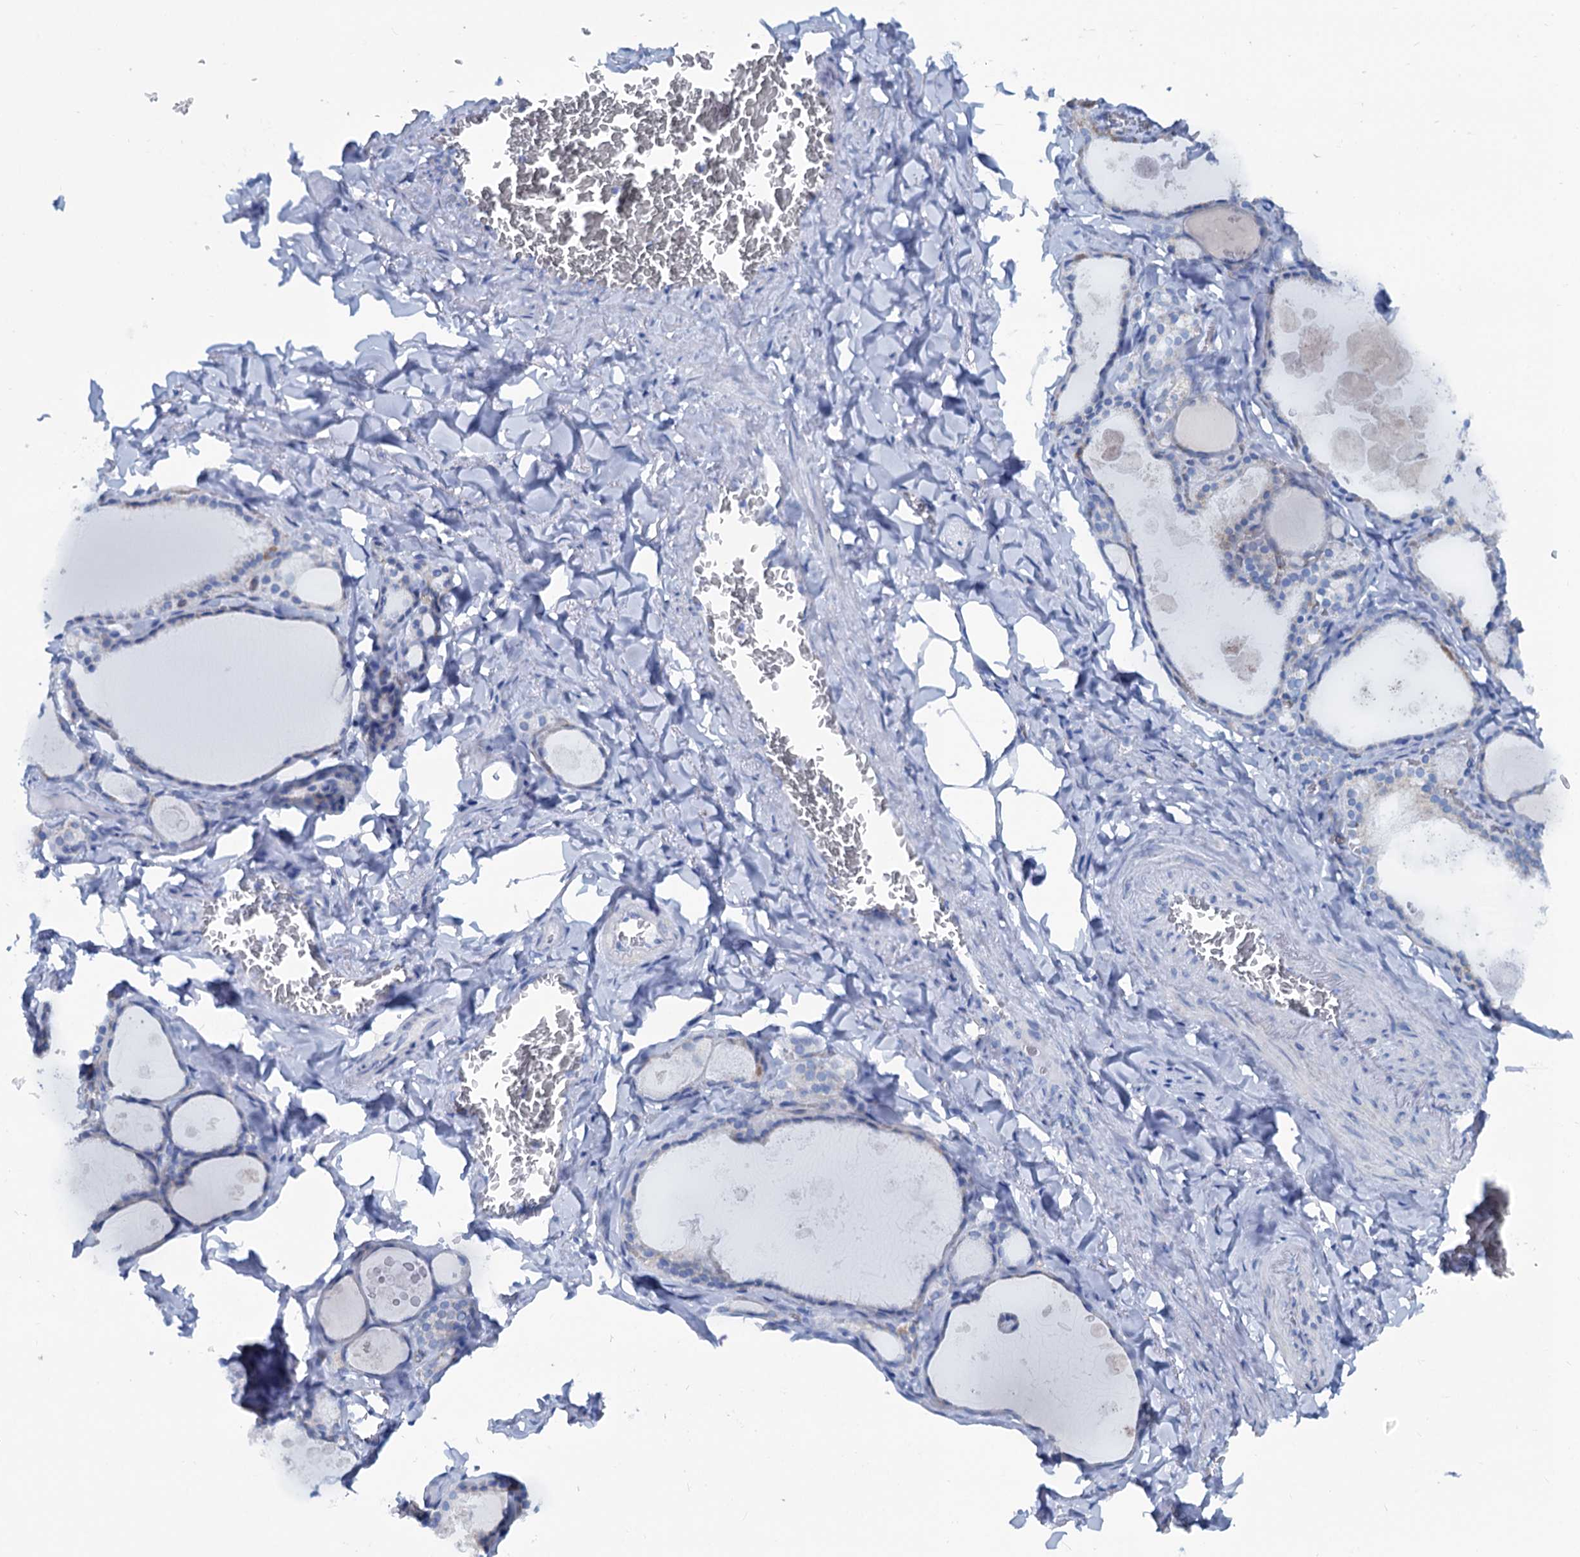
{"staining": {"intensity": "negative", "quantity": "none", "location": "none"}, "tissue": "thyroid gland", "cell_type": "Glandular cells", "image_type": "normal", "snomed": [{"axis": "morphology", "description": "Normal tissue, NOS"}, {"axis": "topography", "description": "Thyroid gland"}], "caption": "This is an immunohistochemistry (IHC) histopathology image of normal human thyroid gland. There is no staining in glandular cells.", "gene": "SLC1A3", "patient": {"sex": "male", "age": 56}}